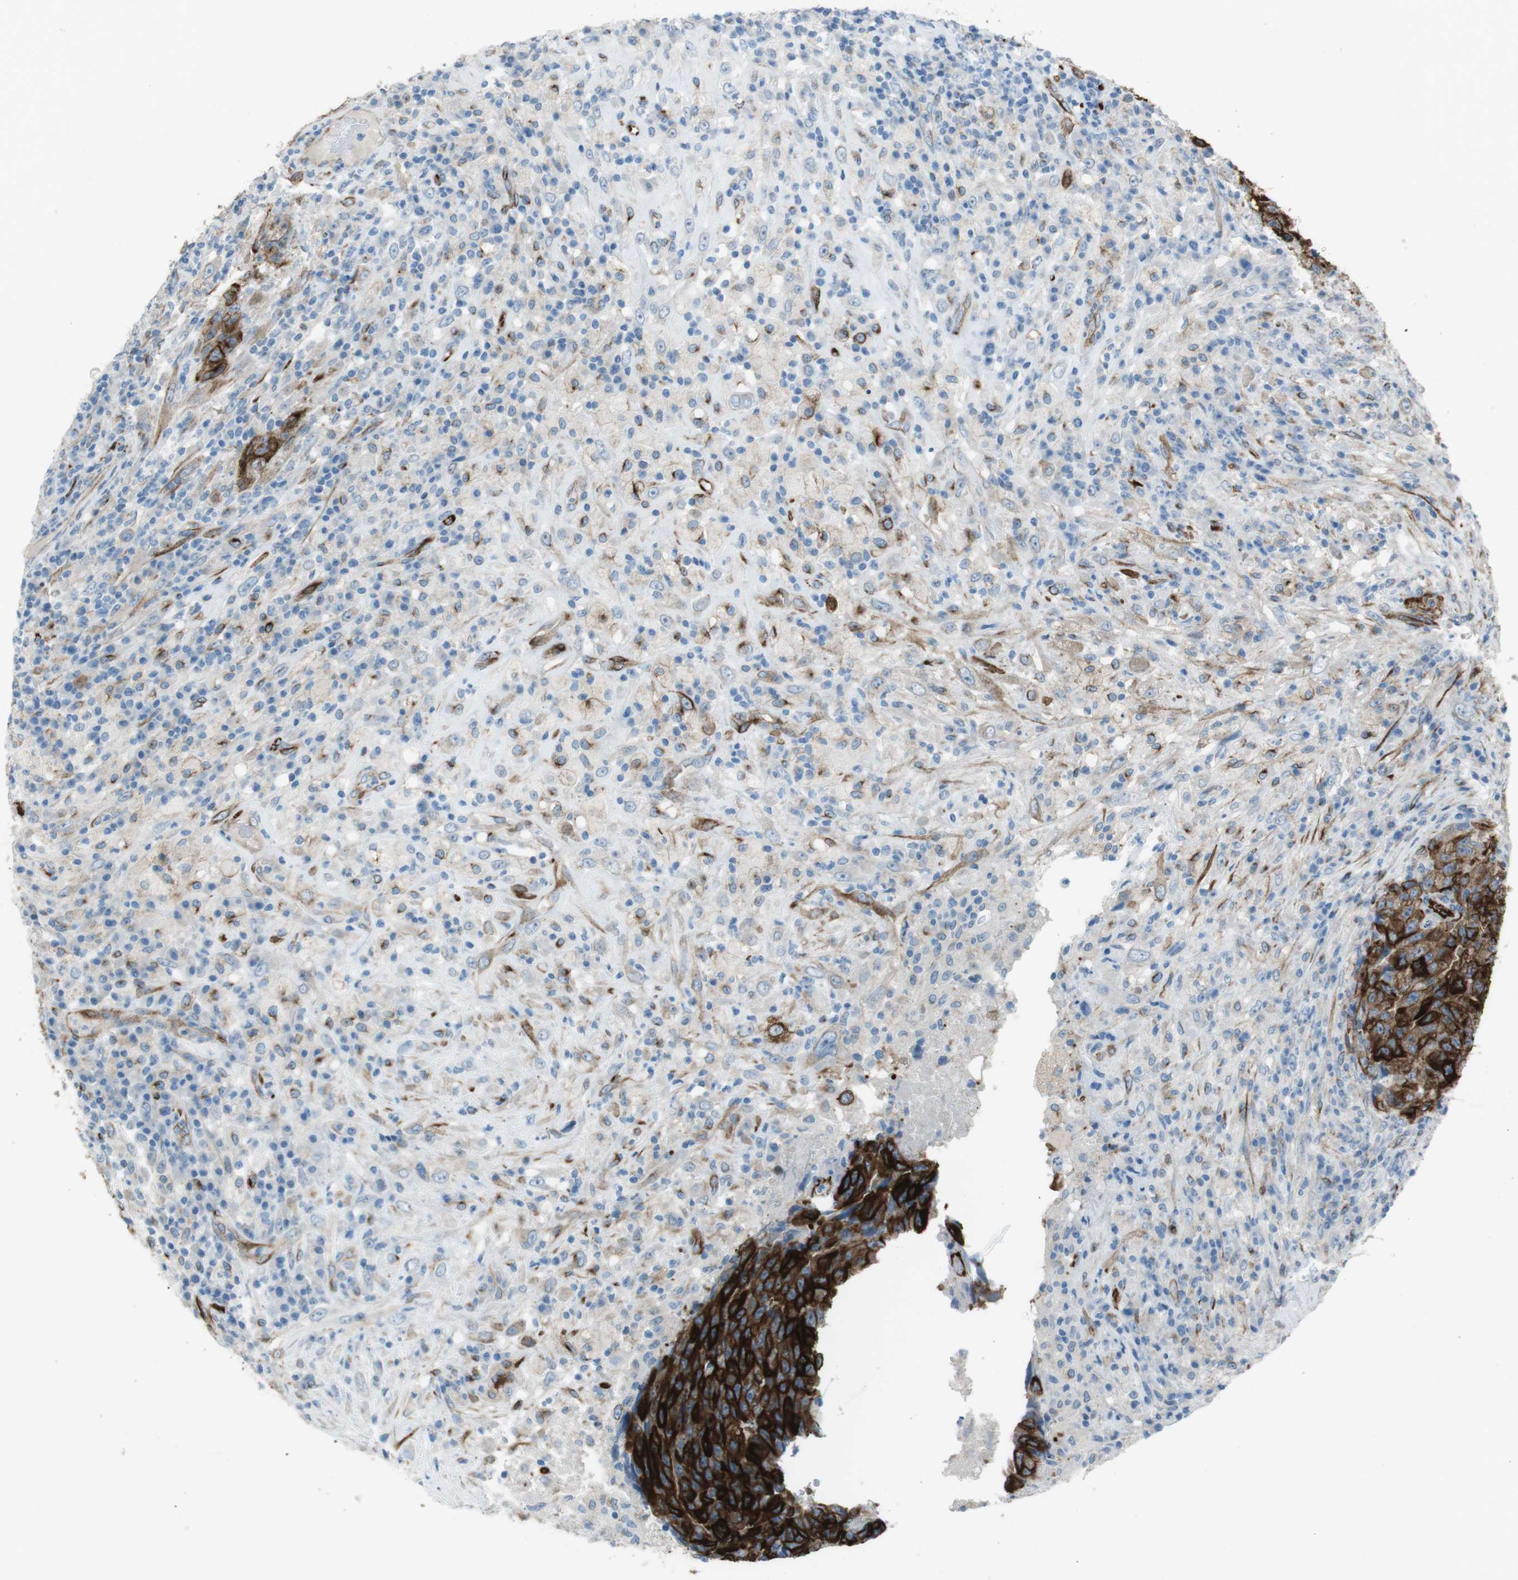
{"staining": {"intensity": "strong", "quantity": ">75%", "location": "cytoplasmic/membranous"}, "tissue": "testis cancer", "cell_type": "Tumor cells", "image_type": "cancer", "snomed": [{"axis": "morphology", "description": "Necrosis, NOS"}, {"axis": "morphology", "description": "Carcinoma, Embryonal, NOS"}, {"axis": "topography", "description": "Testis"}], "caption": "Strong cytoplasmic/membranous protein expression is appreciated in approximately >75% of tumor cells in testis cancer (embryonal carcinoma).", "gene": "TUBB2A", "patient": {"sex": "male", "age": 19}}